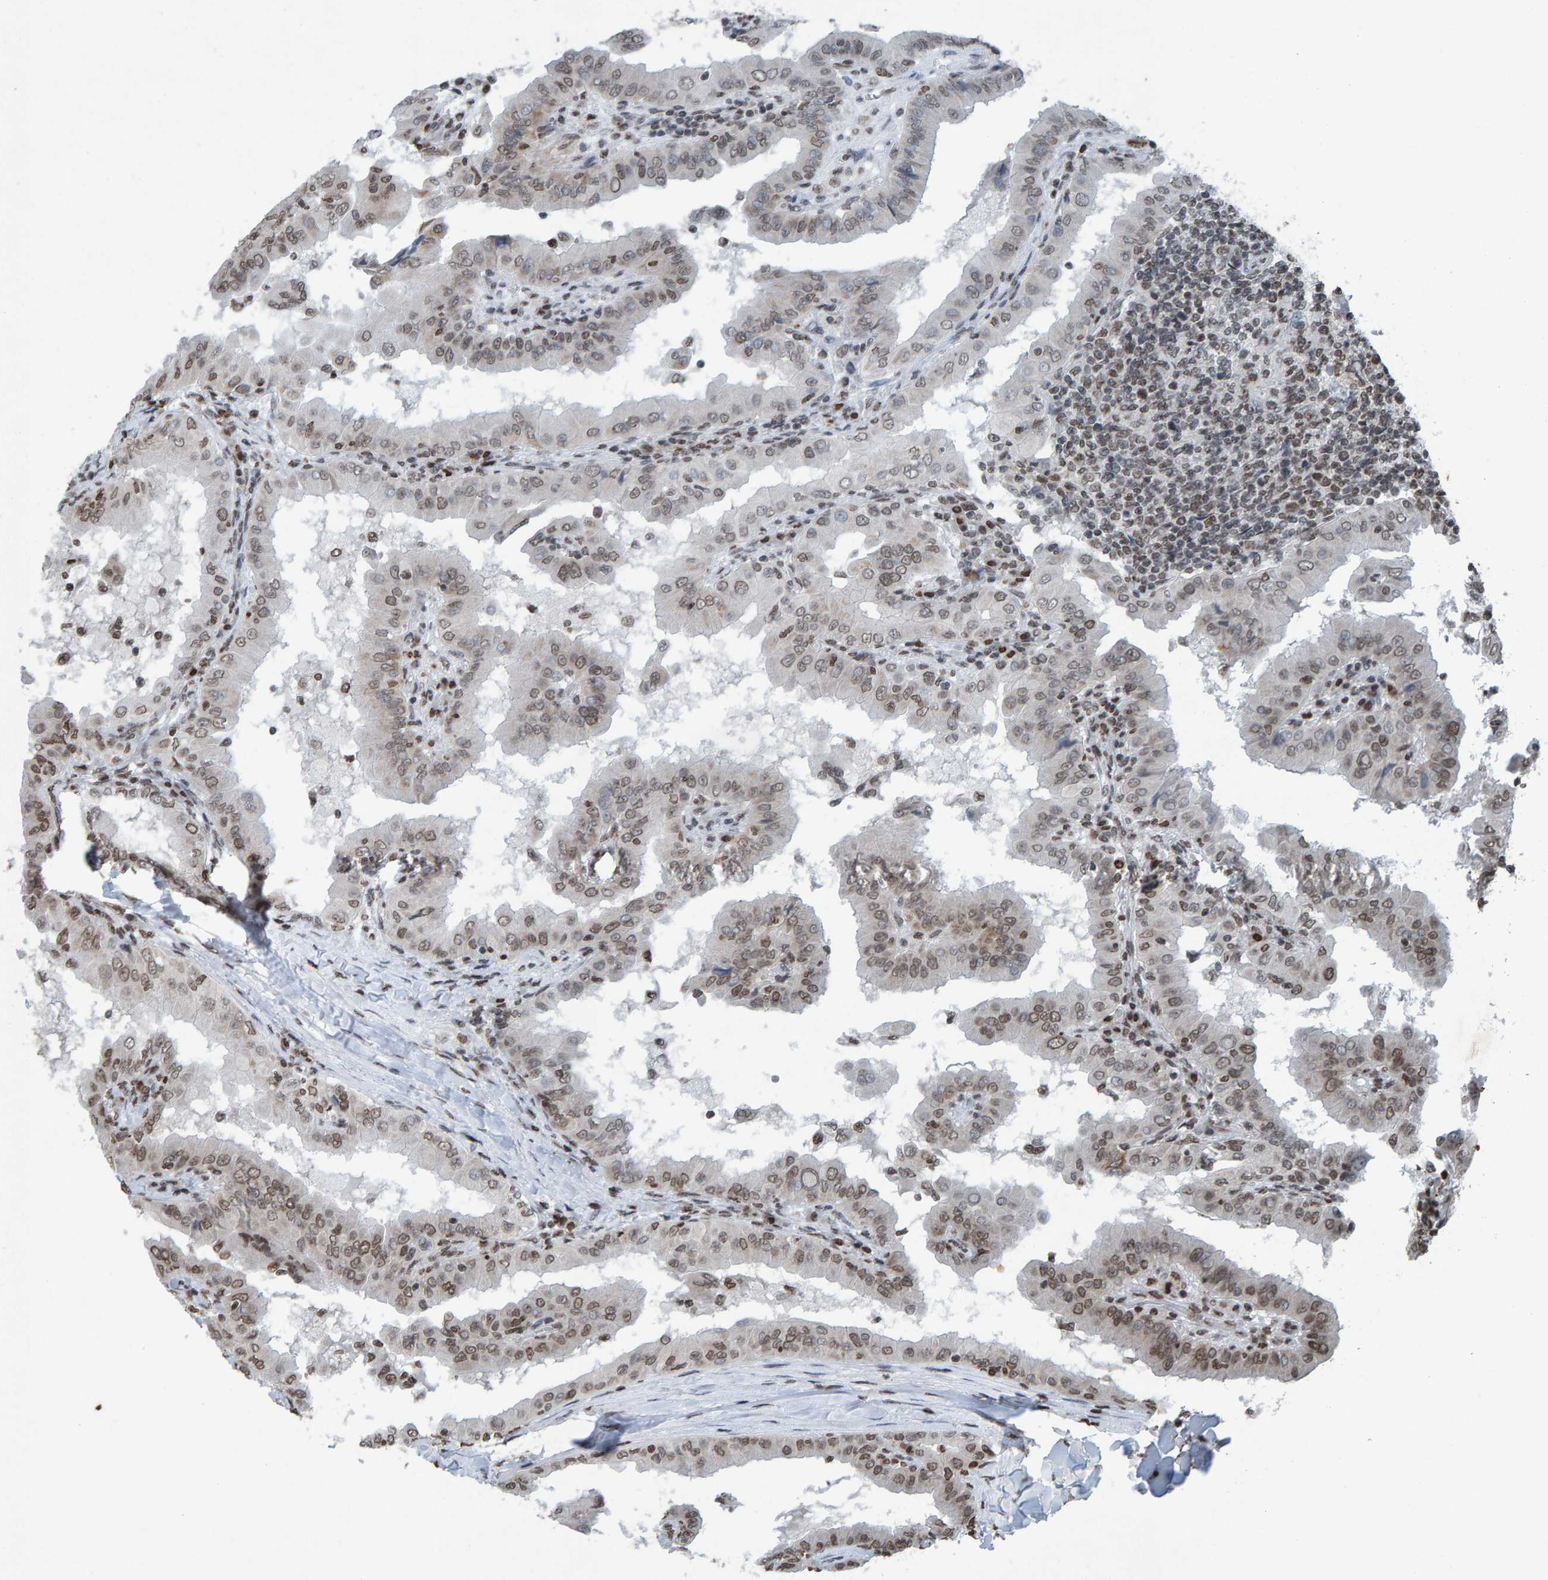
{"staining": {"intensity": "weak", "quantity": "25%-75%", "location": "nuclear"}, "tissue": "thyroid cancer", "cell_type": "Tumor cells", "image_type": "cancer", "snomed": [{"axis": "morphology", "description": "Papillary adenocarcinoma, NOS"}, {"axis": "topography", "description": "Thyroid gland"}], "caption": "Immunohistochemical staining of thyroid cancer demonstrates weak nuclear protein staining in approximately 25%-75% of tumor cells. Using DAB (brown) and hematoxylin (blue) stains, captured at high magnification using brightfield microscopy.", "gene": "H2AZ1", "patient": {"sex": "male", "age": 33}}